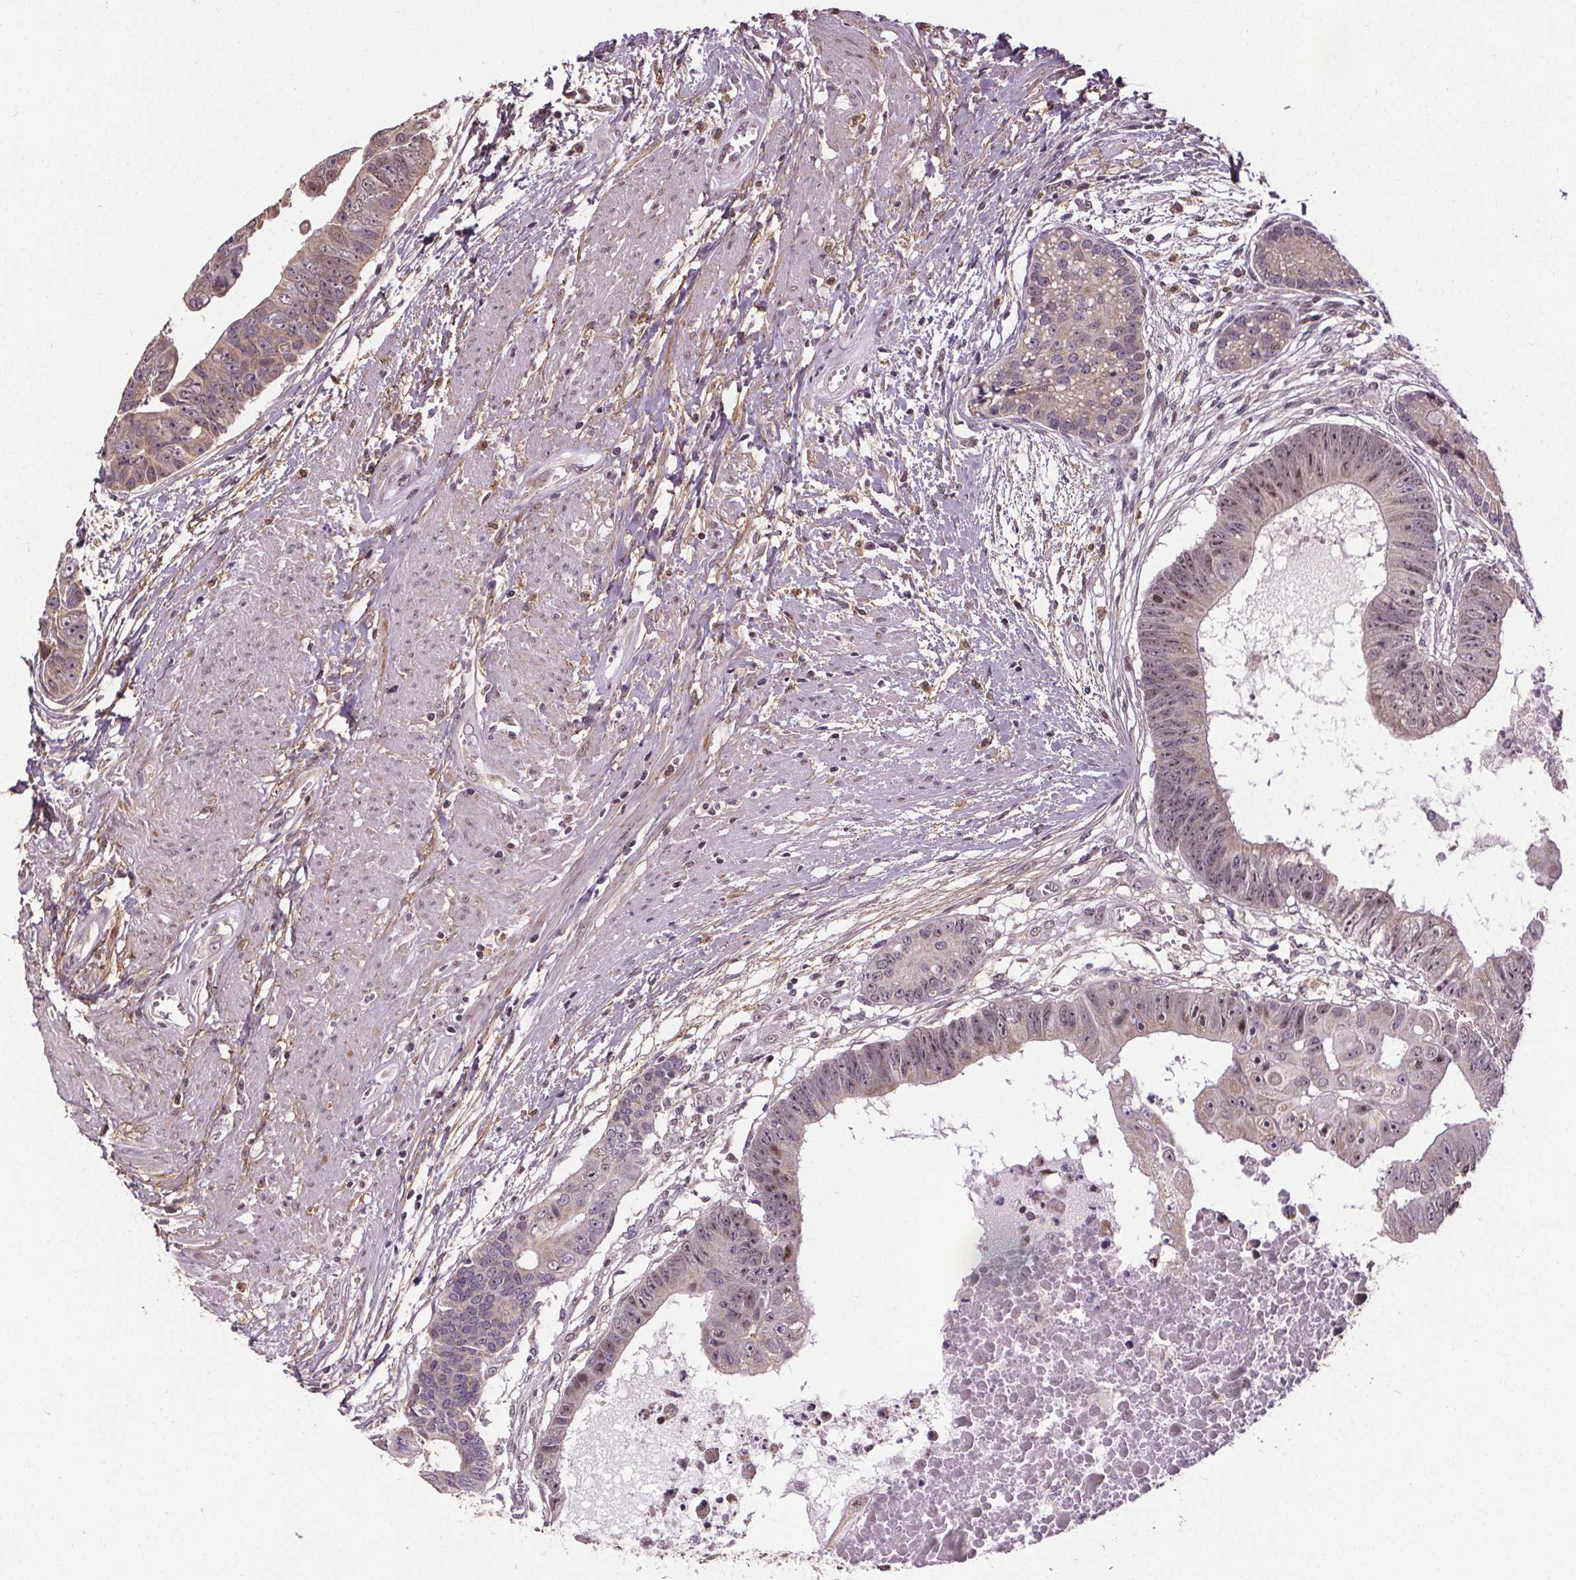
{"staining": {"intensity": "moderate", "quantity": "<25%", "location": "nuclear"}, "tissue": "colorectal cancer", "cell_type": "Tumor cells", "image_type": "cancer", "snomed": [{"axis": "morphology", "description": "Adenocarcinoma, NOS"}, {"axis": "topography", "description": "Rectum"}], "caption": "Immunohistochemistry (IHC) (DAB) staining of human colorectal cancer (adenocarcinoma) demonstrates moderate nuclear protein positivity in about <25% of tumor cells.", "gene": "KIAA0232", "patient": {"sex": "male", "age": 63}}